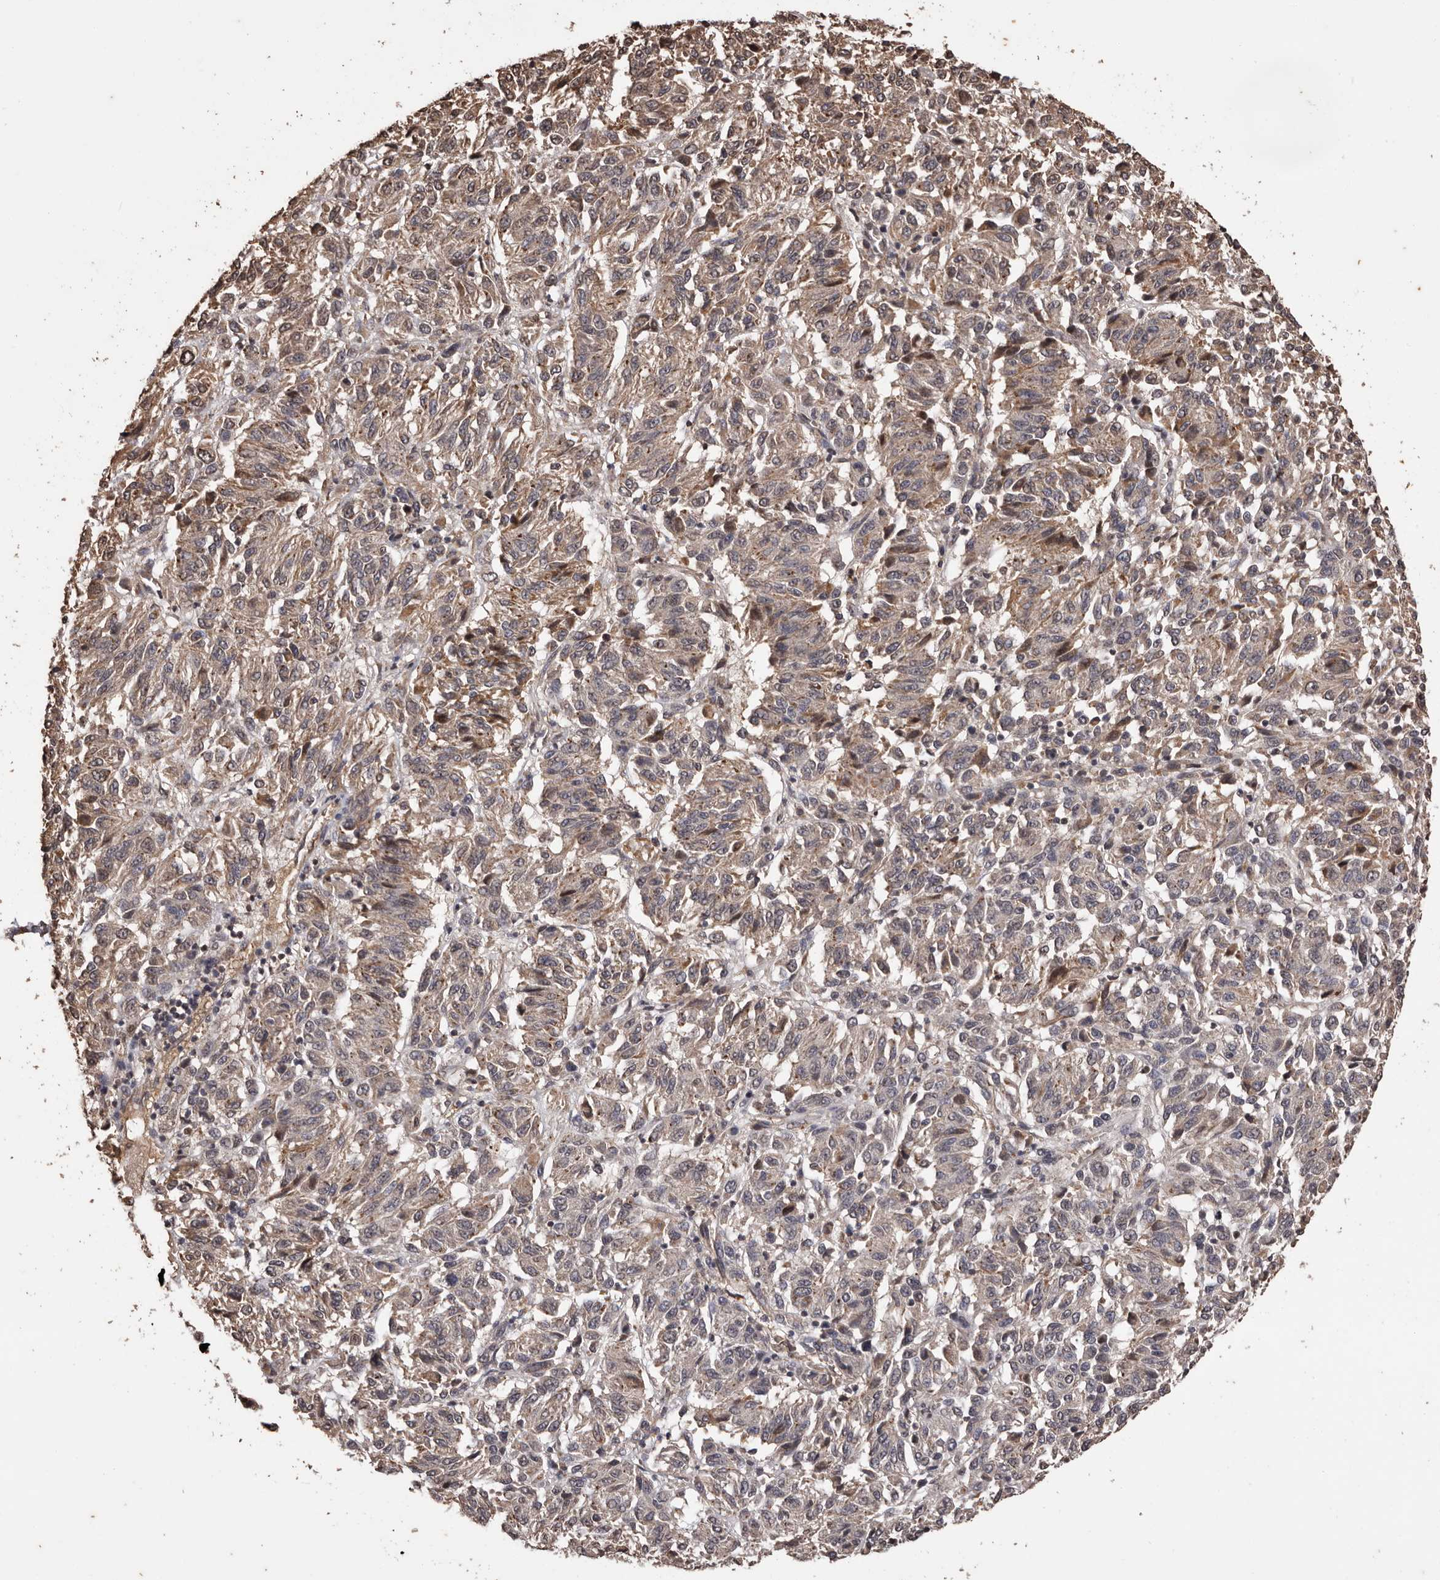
{"staining": {"intensity": "weak", "quantity": "25%-75%", "location": "cytoplasmic/membranous"}, "tissue": "melanoma", "cell_type": "Tumor cells", "image_type": "cancer", "snomed": [{"axis": "morphology", "description": "Malignant melanoma, Metastatic site"}, {"axis": "topography", "description": "Lung"}], "caption": "A low amount of weak cytoplasmic/membranous expression is present in approximately 25%-75% of tumor cells in melanoma tissue.", "gene": "NAV1", "patient": {"sex": "male", "age": 64}}